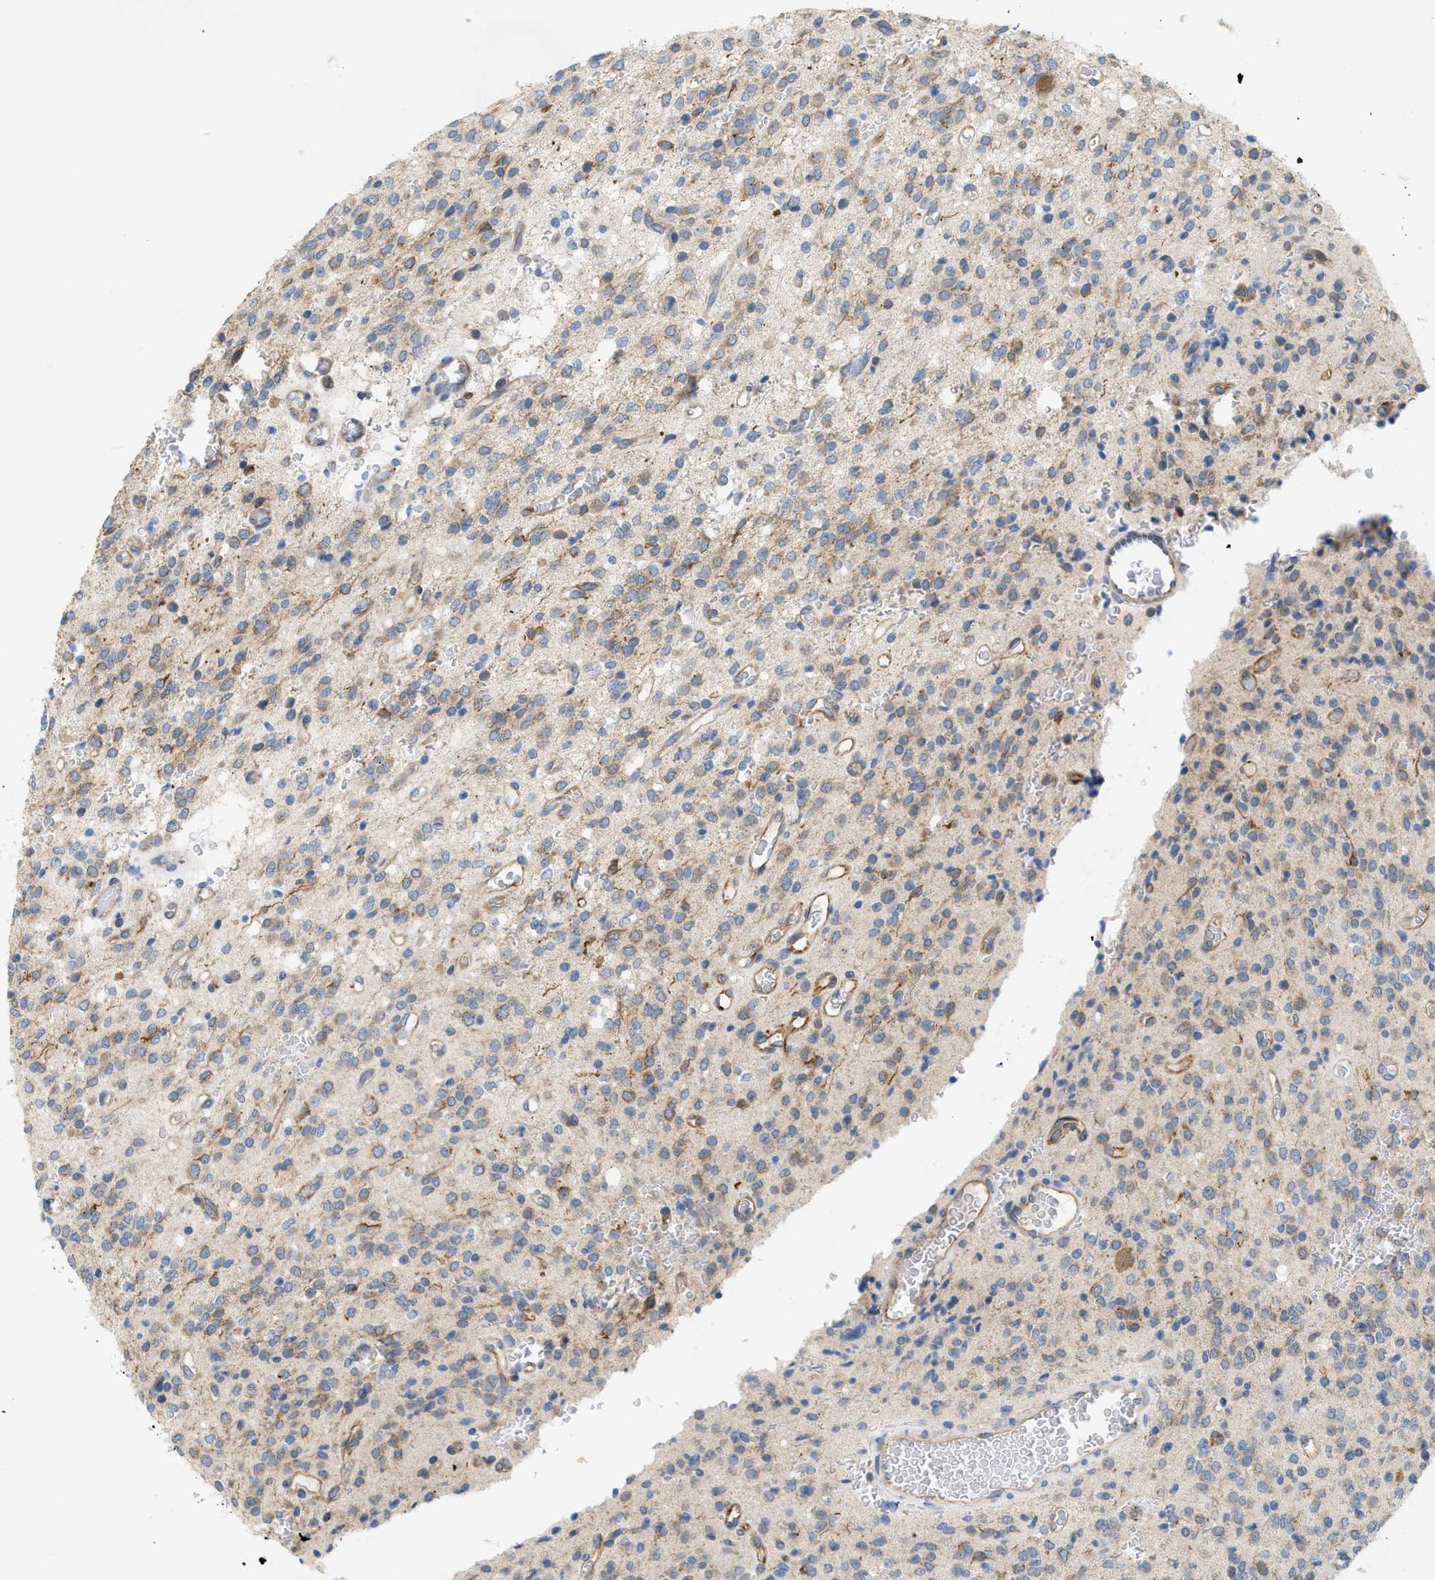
{"staining": {"intensity": "moderate", "quantity": "<25%", "location": "cytoplasmic/membranous"}, "tissue": "glioma", "cell_type": "Tumor cells", "image_type": "cancer", "snomed": [{"axis": "morphology", "description": "Glioma, malignant, High grade"}, {"axis": "topography", "description": "Brain"}], "caption": "Brown immunohistochemical staining in malignant high-grade glioma displays moderate cytoplasmic/membranous expression in about <25% of tumor cells.", "gene": "UBAP2", "patient": {"sex": "male", "age": 34}}